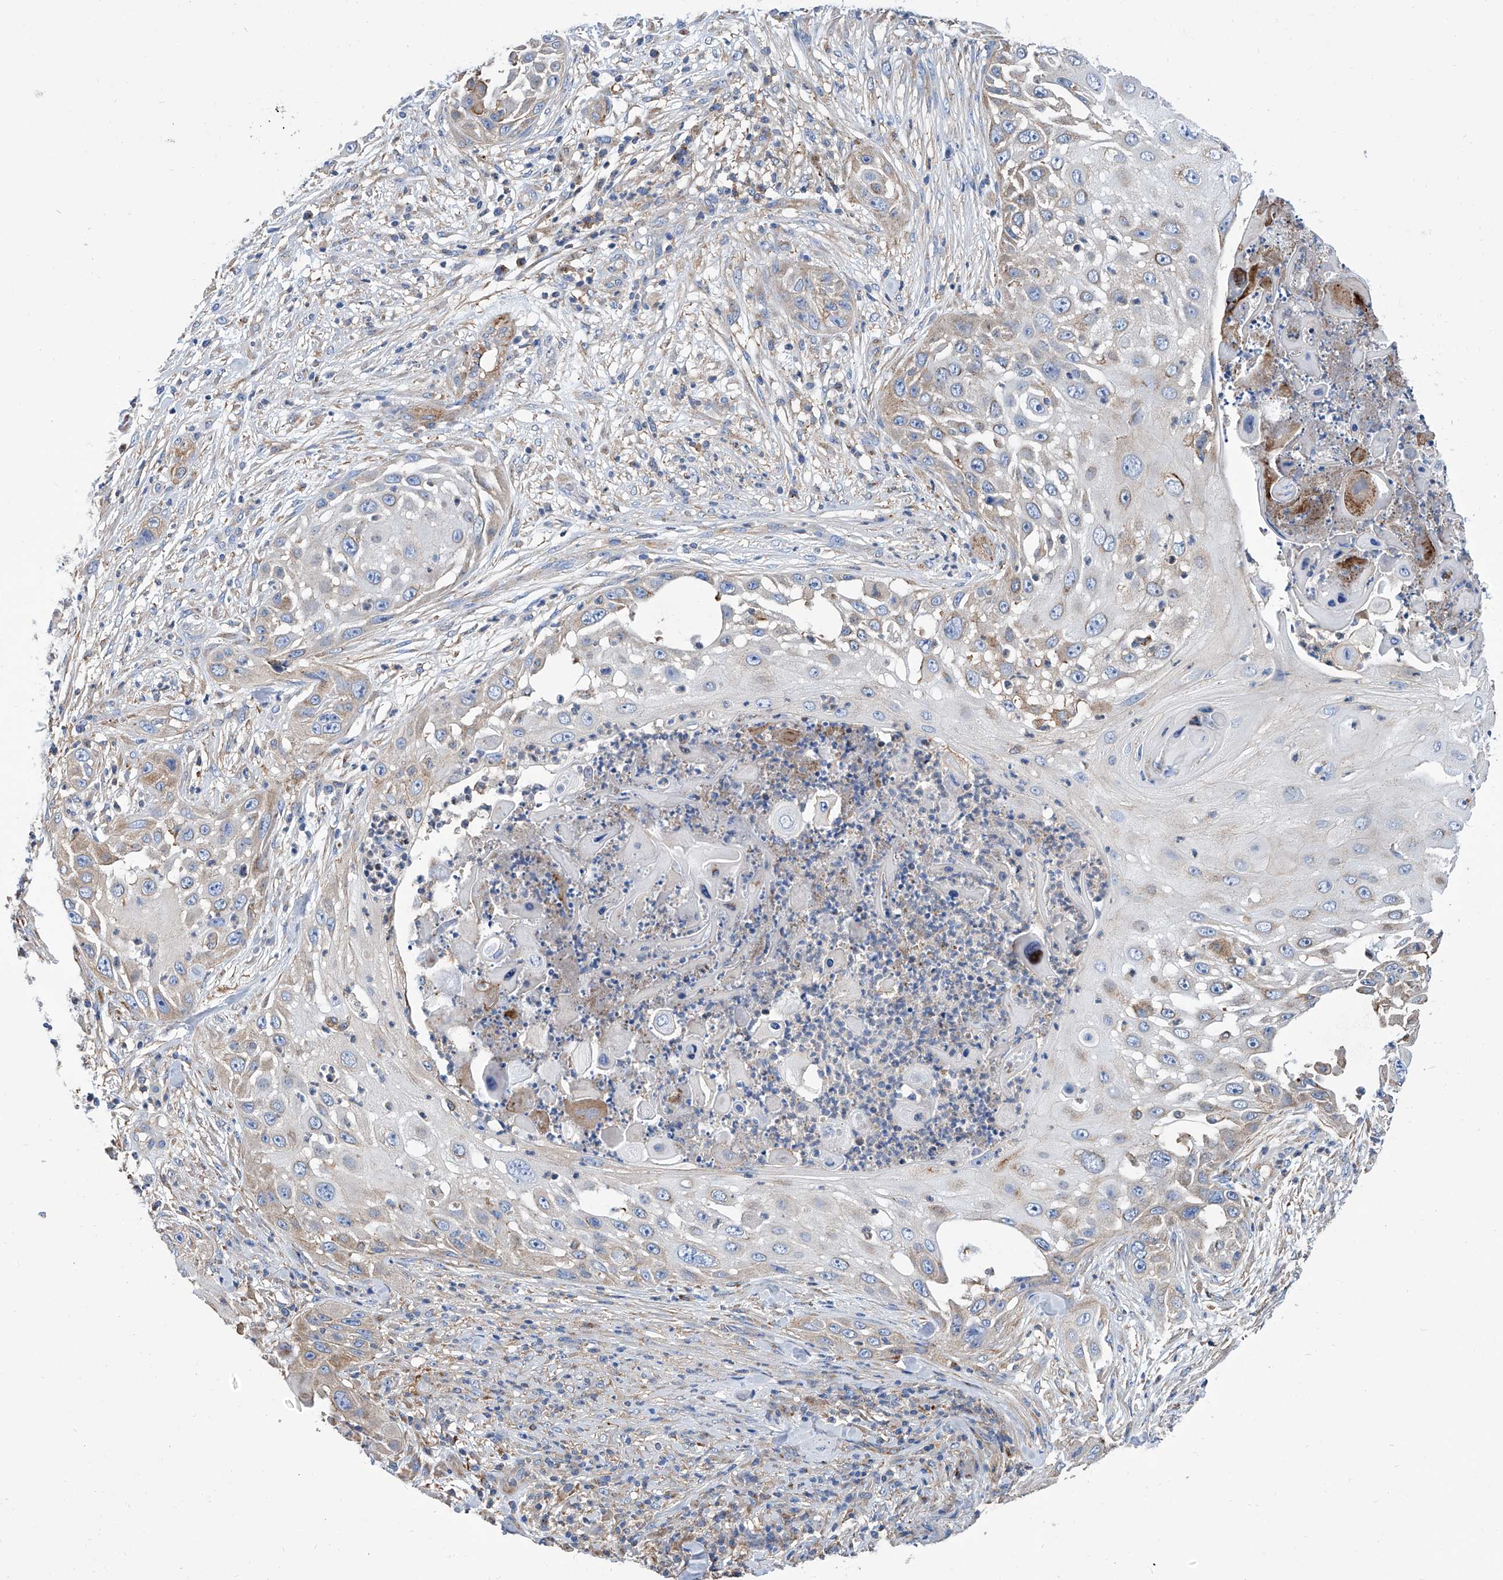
{"staining": {"intensity": "weak", "quantity": "<25%", "location": "cytoplasmic/membranous"}, "tissue": "skin cancer", "cell_type": "Tumor cells", "image_type": "cancer", "snomed": [{"axis": "morphology", "description": "Squamous cell carcinoma, NOS"}, {"axis": "topography", "description": "Skin"}], "caption": "An image of skin squamous cell carcinoma stained for a protein reveals no brown staining in tumor cells.", "gene": "GPT", "patient": {"sex": "female", "age": 44}}